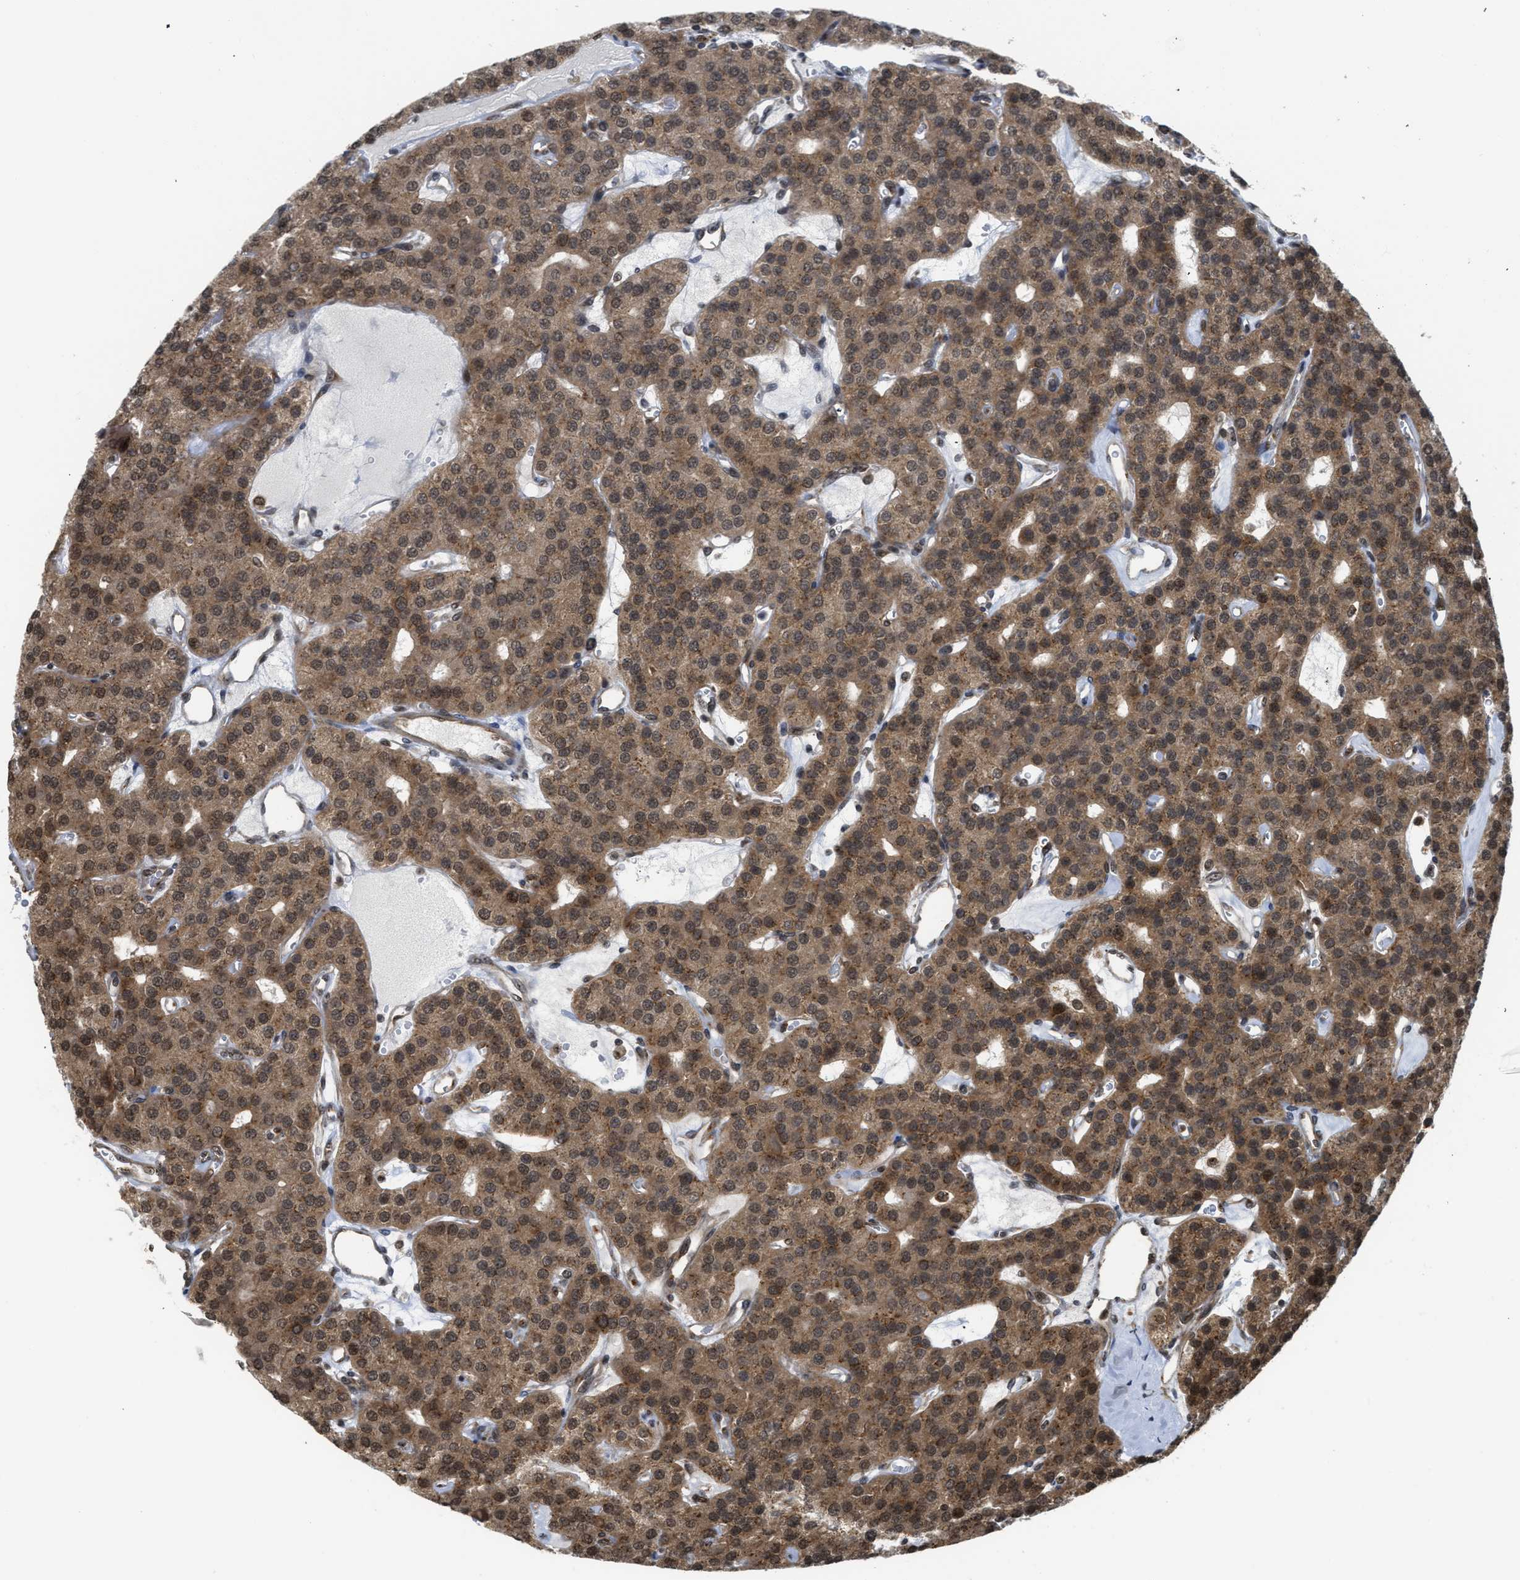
{"staining": {"intensity": "moderate", "quantity": ">75%", "location": "cytoplasmic/membranous"}, "tissue": "parathyroid gland", "cell_type": "Glandular cells", "image_type": "normal", "snomed": [{"axis": "morphology", "description": "Normal tissue, NOS"}, {"axis": "morphology", "description": "Adenoma, NOS"}, {"axis": "topography", "description": "Parathyroid gland"}], "caption": "Glandular cells demonstrate moderate cytoplasmic/membranous positivity in about >75% of cells in benign parathyroid gland.", "gene": "TACC1", "patient": {"sex": "female", "age": 86}}